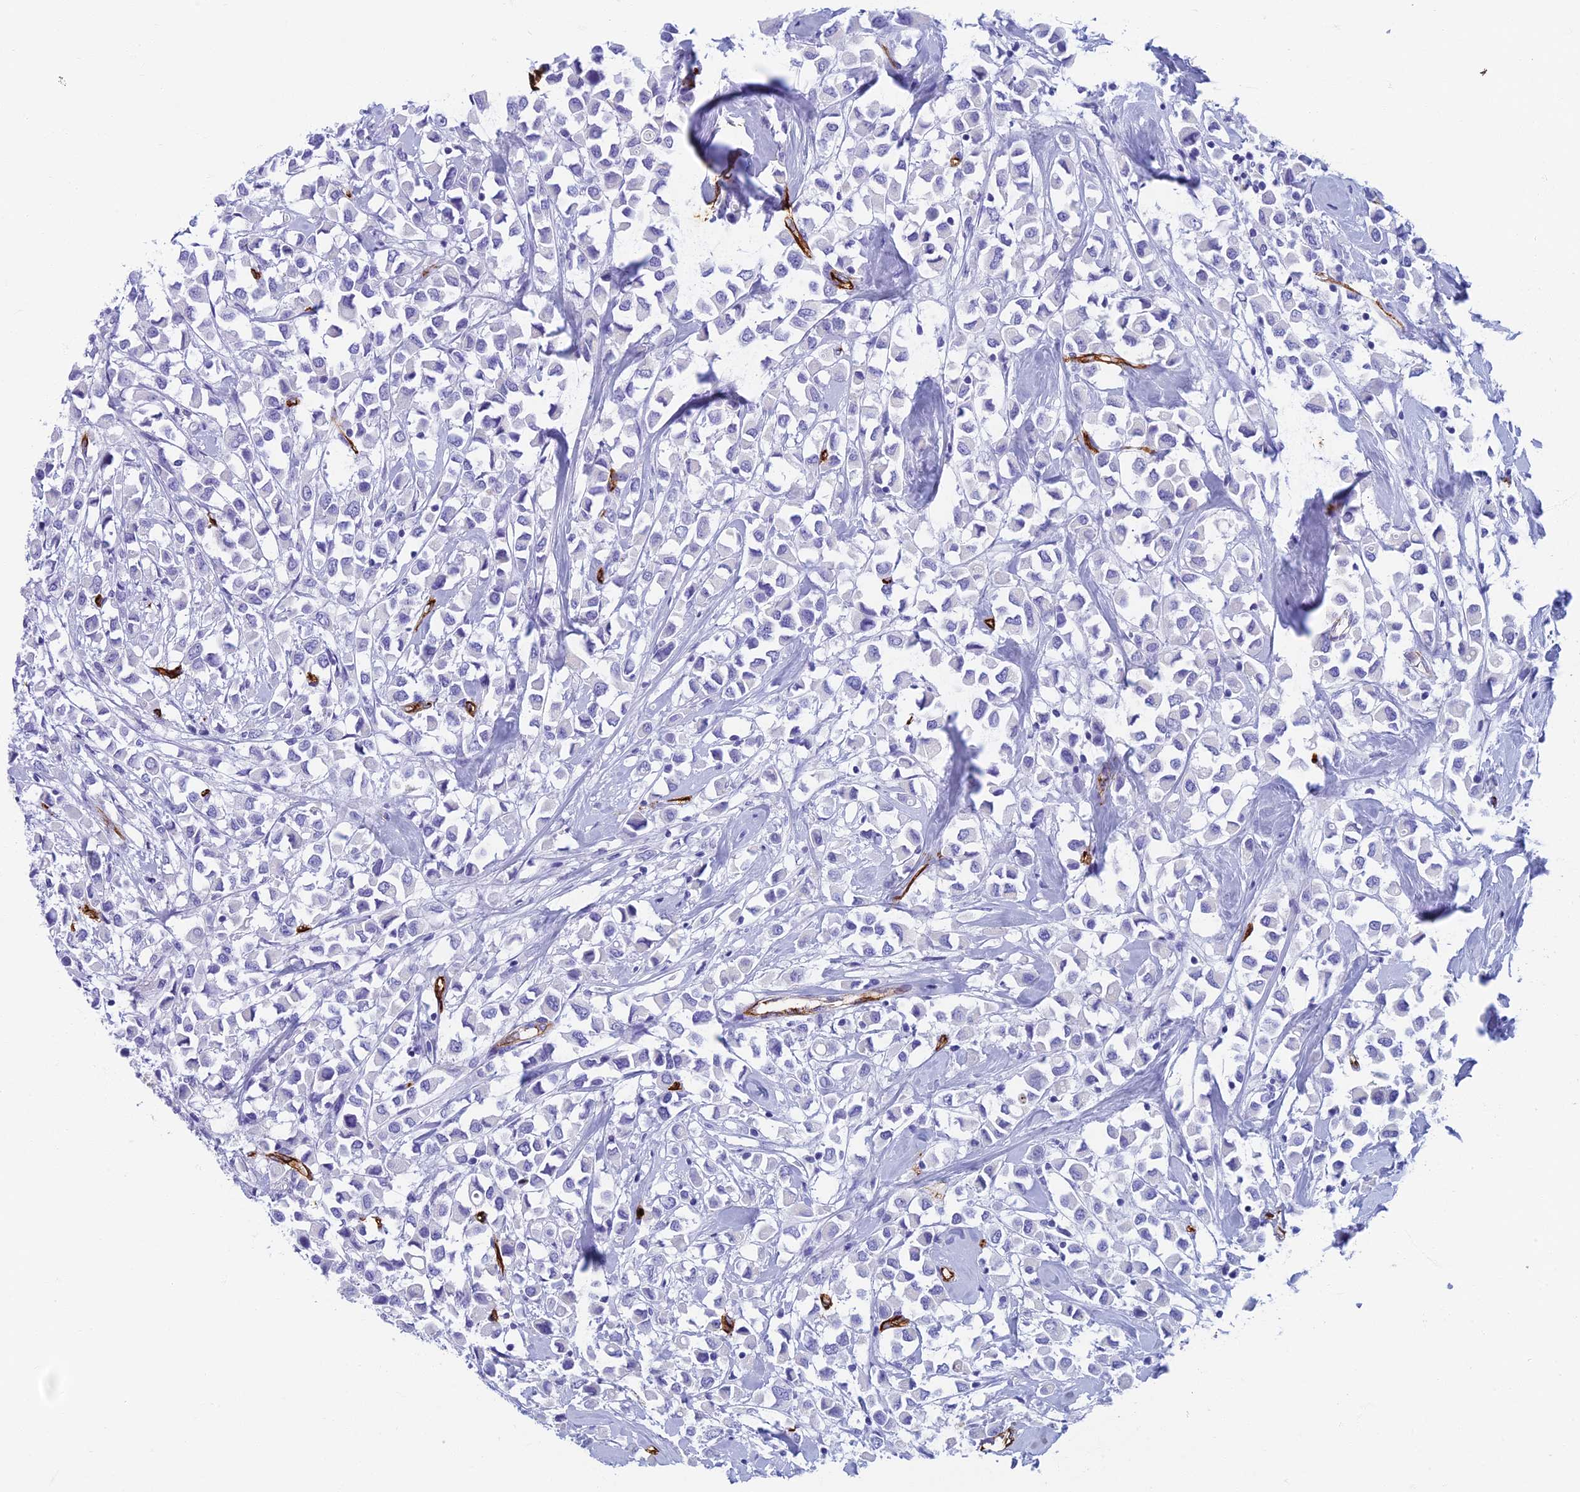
{"staining": {"intensity": "negative", "quantity": "none", "location": "none"}, "tissue": "breast cancer", "cell_type": "Tumor cells", "image_type": "cancer", "snomed": [{"axis": "morphology", "description": "Duct carcinoma"}, {"axis": "topography", "description": "Breast"}], "caption": "This is an IHC photomicrograph of human breast cancer (invasive ductal carcinoma). There is no expression in tumor cells.", "gene": "ETFRF1", "patient": {"sex": "female", "age": 61}}